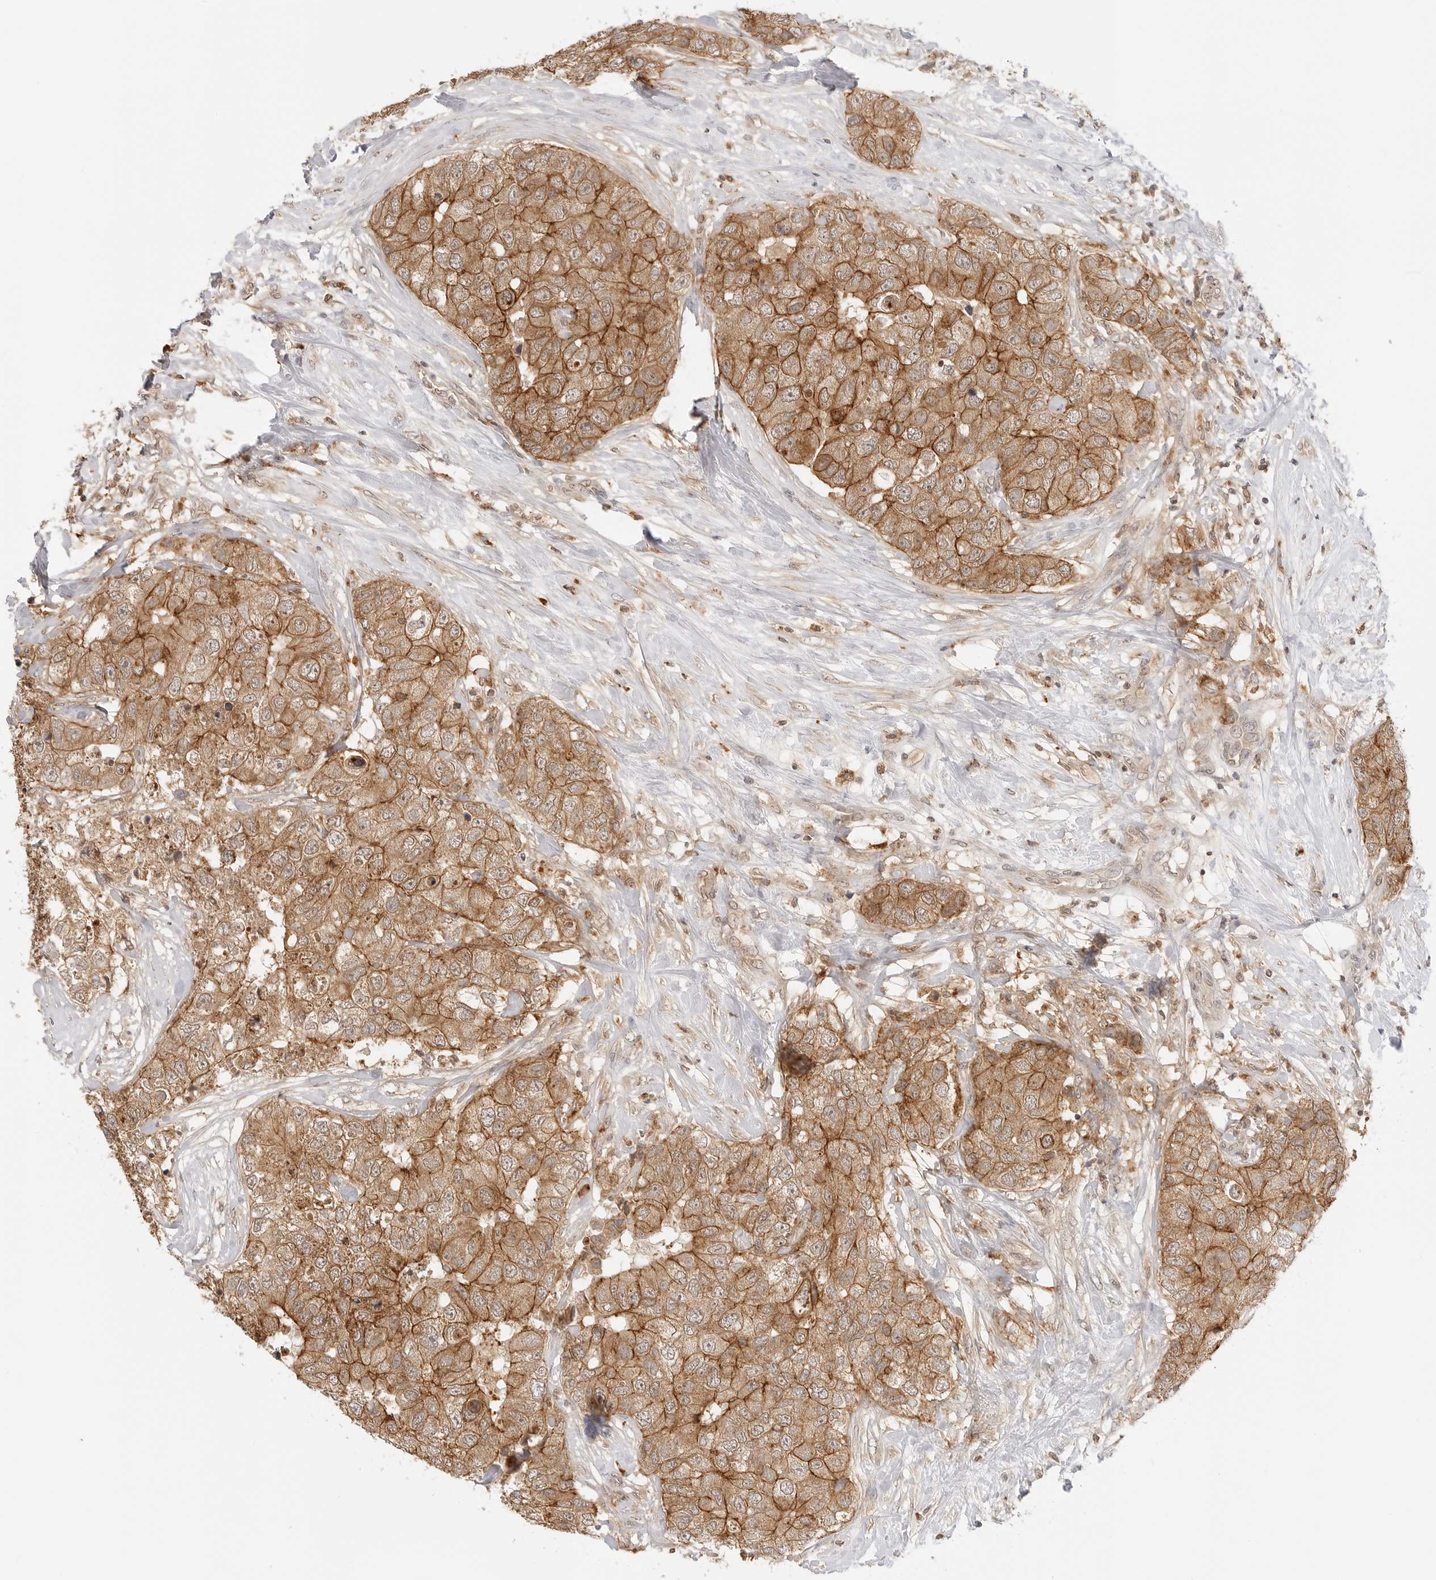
{"staining": {"intensity": "moderate", "quantity": ">75%", "location": "cytoplasmic/membranous"}, "tissue": "breast cancer", "cell_type": "Tumor cells", "image_type": "cancer", "snomed": [{"axis": "morphology", "description": "Duct carcinoma"}, {"axis": "topography", "description": "Breast"}], "caption": "Human breast cancer stained with a protein marker displays moderate staining in tumor cells.", "gene": "EPHA1", "patient": {"sex": "female", "age": 62}}